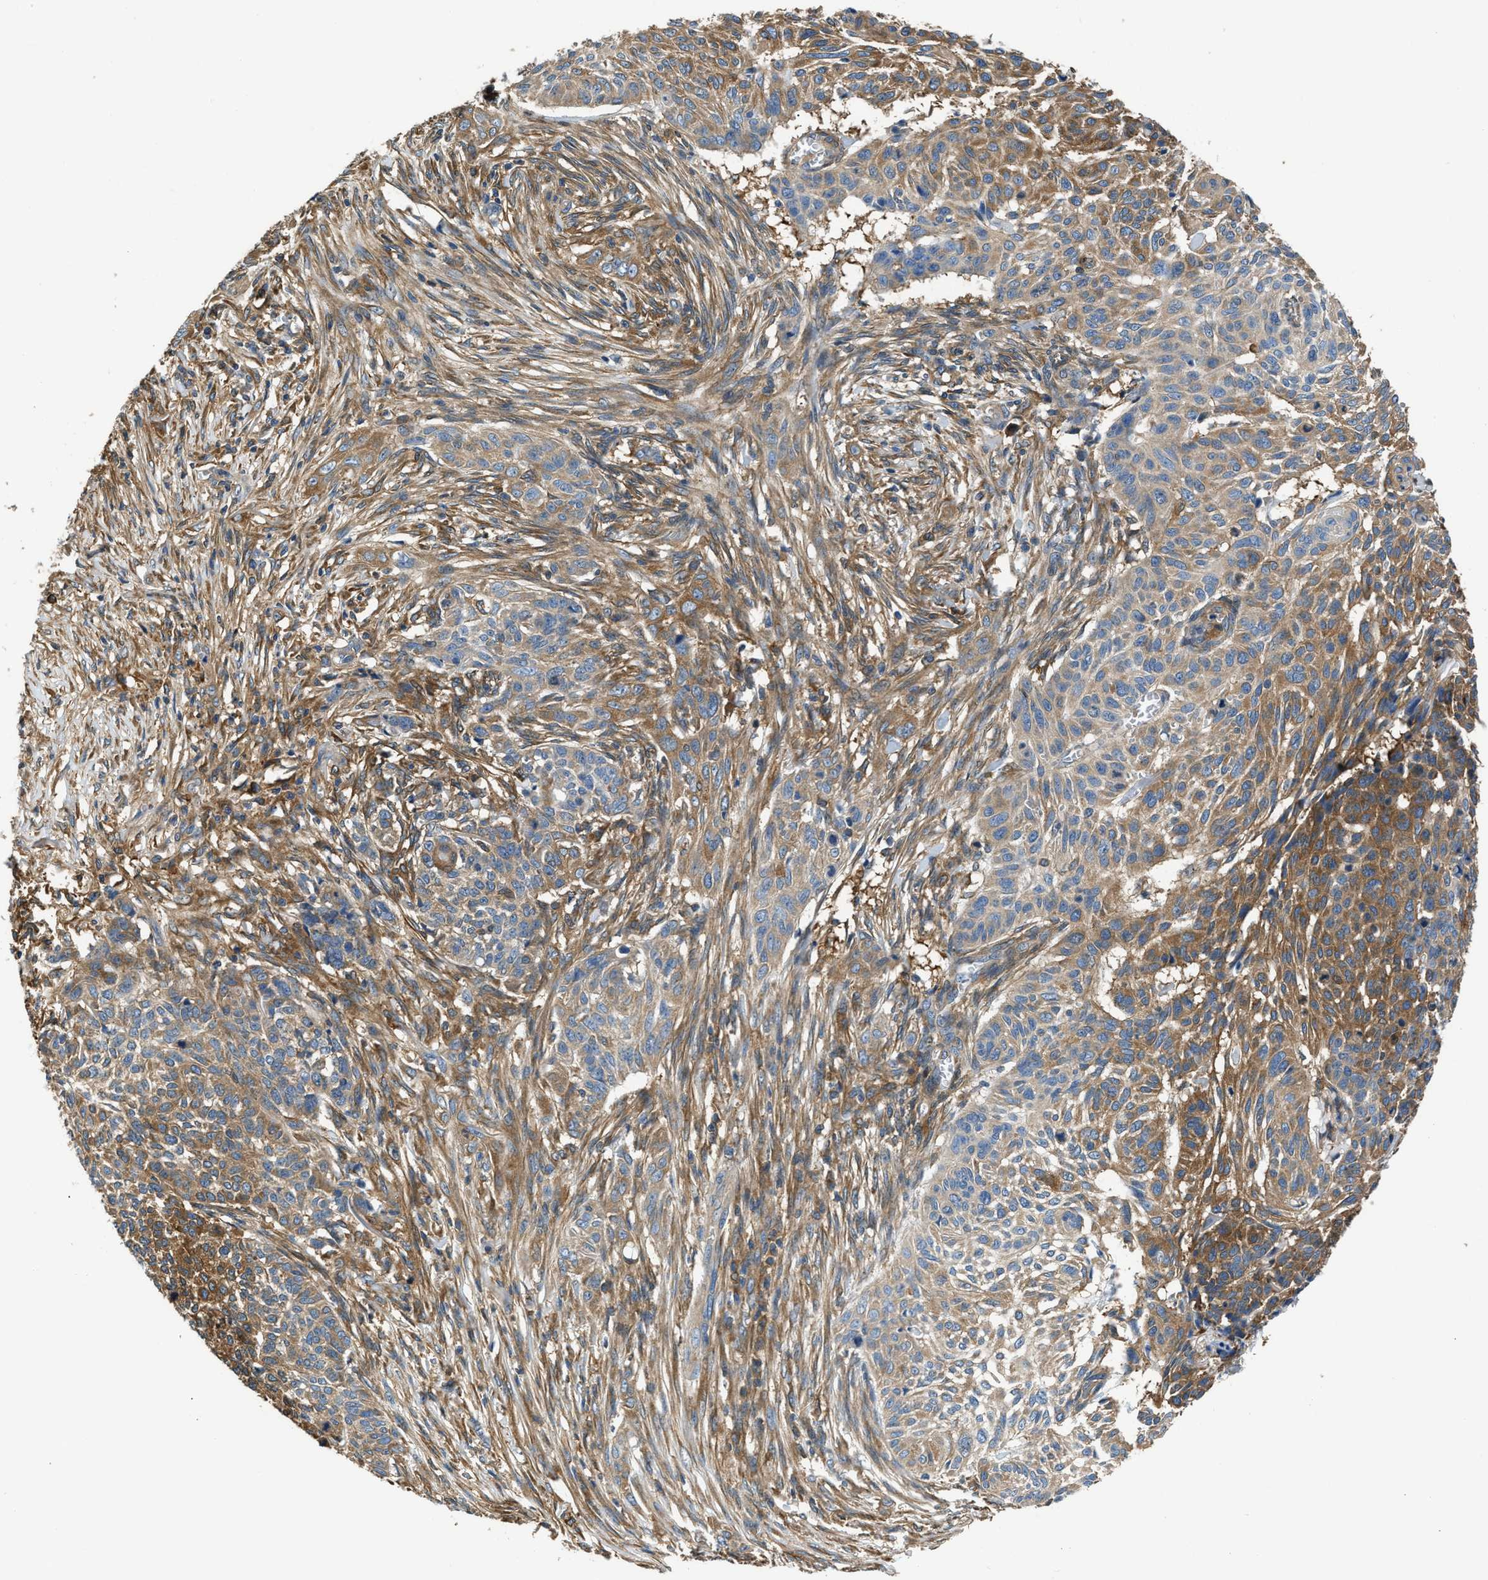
{"staining": {"intensity": "moderate", "quantity": ">75%", "location": "cytoplasmic/membranous"}, "tissue": "skin cancer", "cell_type": "Tumor cells", "image_type": "cancer", "snomed": [{"axis": "morphology", "description": "Basal cell carcinoma"}, {"axis": "topography", "description": "Skin"}], "caption": "Immunohistochemical staining of human basal cell carcinoma (skin) shows medium levels of moderate cytoplasmic/membranous protein expression in about >75% of tumor cells.", "gene": "PKM", "patient": {"sex": "male", "age": 85}}